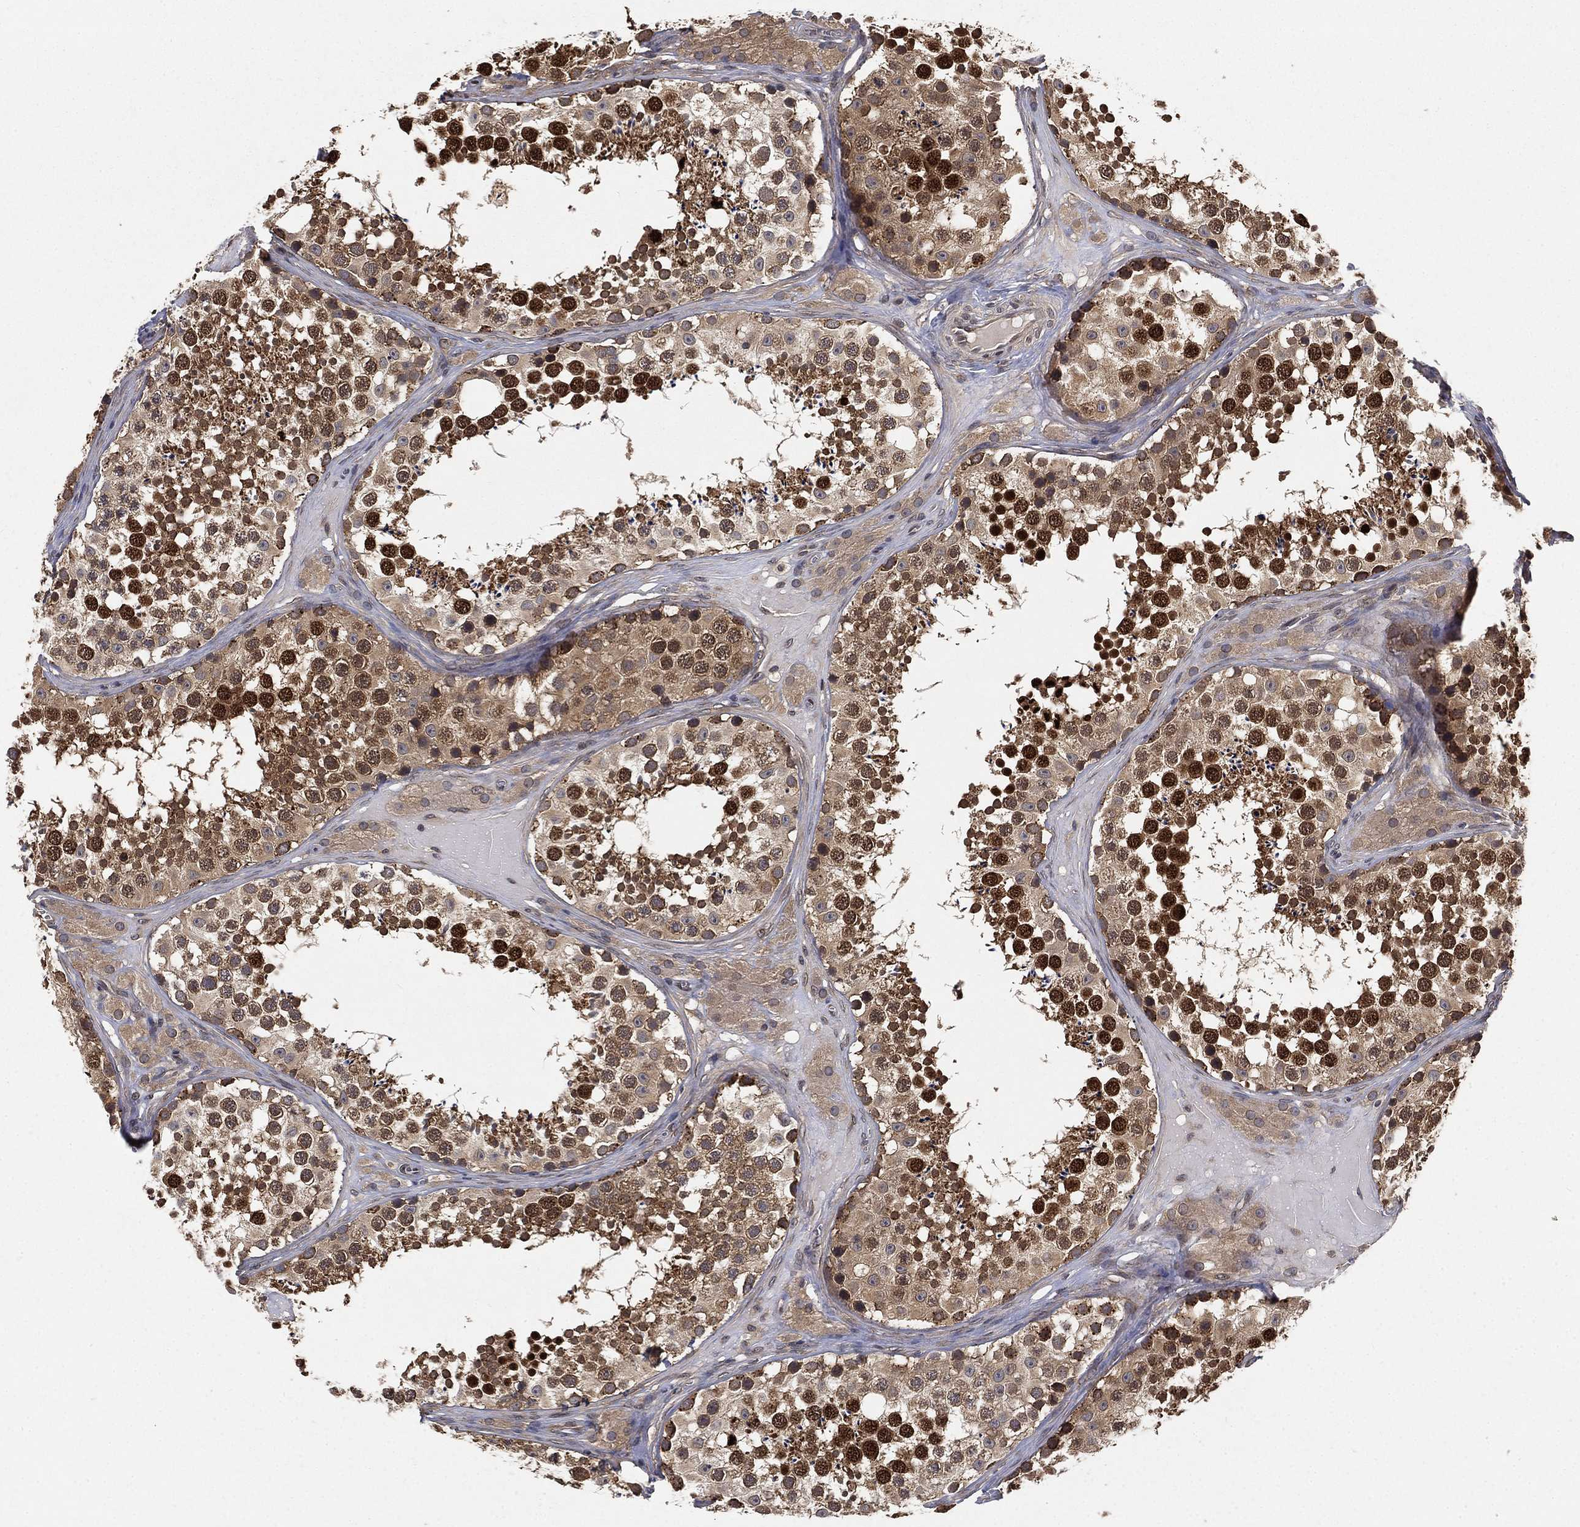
{"staining": {"intensity": "strong", "quantity": "25%-75%", "location": "nuclear"}, "tissue": "testis", "cell_type": "Cells in seminiferous ducts", "image_type": "normal", "snomed": [{"axis": "morphology", "description": "Normal tissue, NOS"}, {"axis": "topography", "description": "Testis"}], "caption": "Cells in seminiferous ducts exhibit strong nuclear staining in approximately 25%-75% of cells in unremarkable testis. (Stains: DAB in brown, nuclei in blue, Microscopy: brightfield microscopy at high magnification).", "gene": "UBA5", "patient": {"sex": "male", "age": 31}}